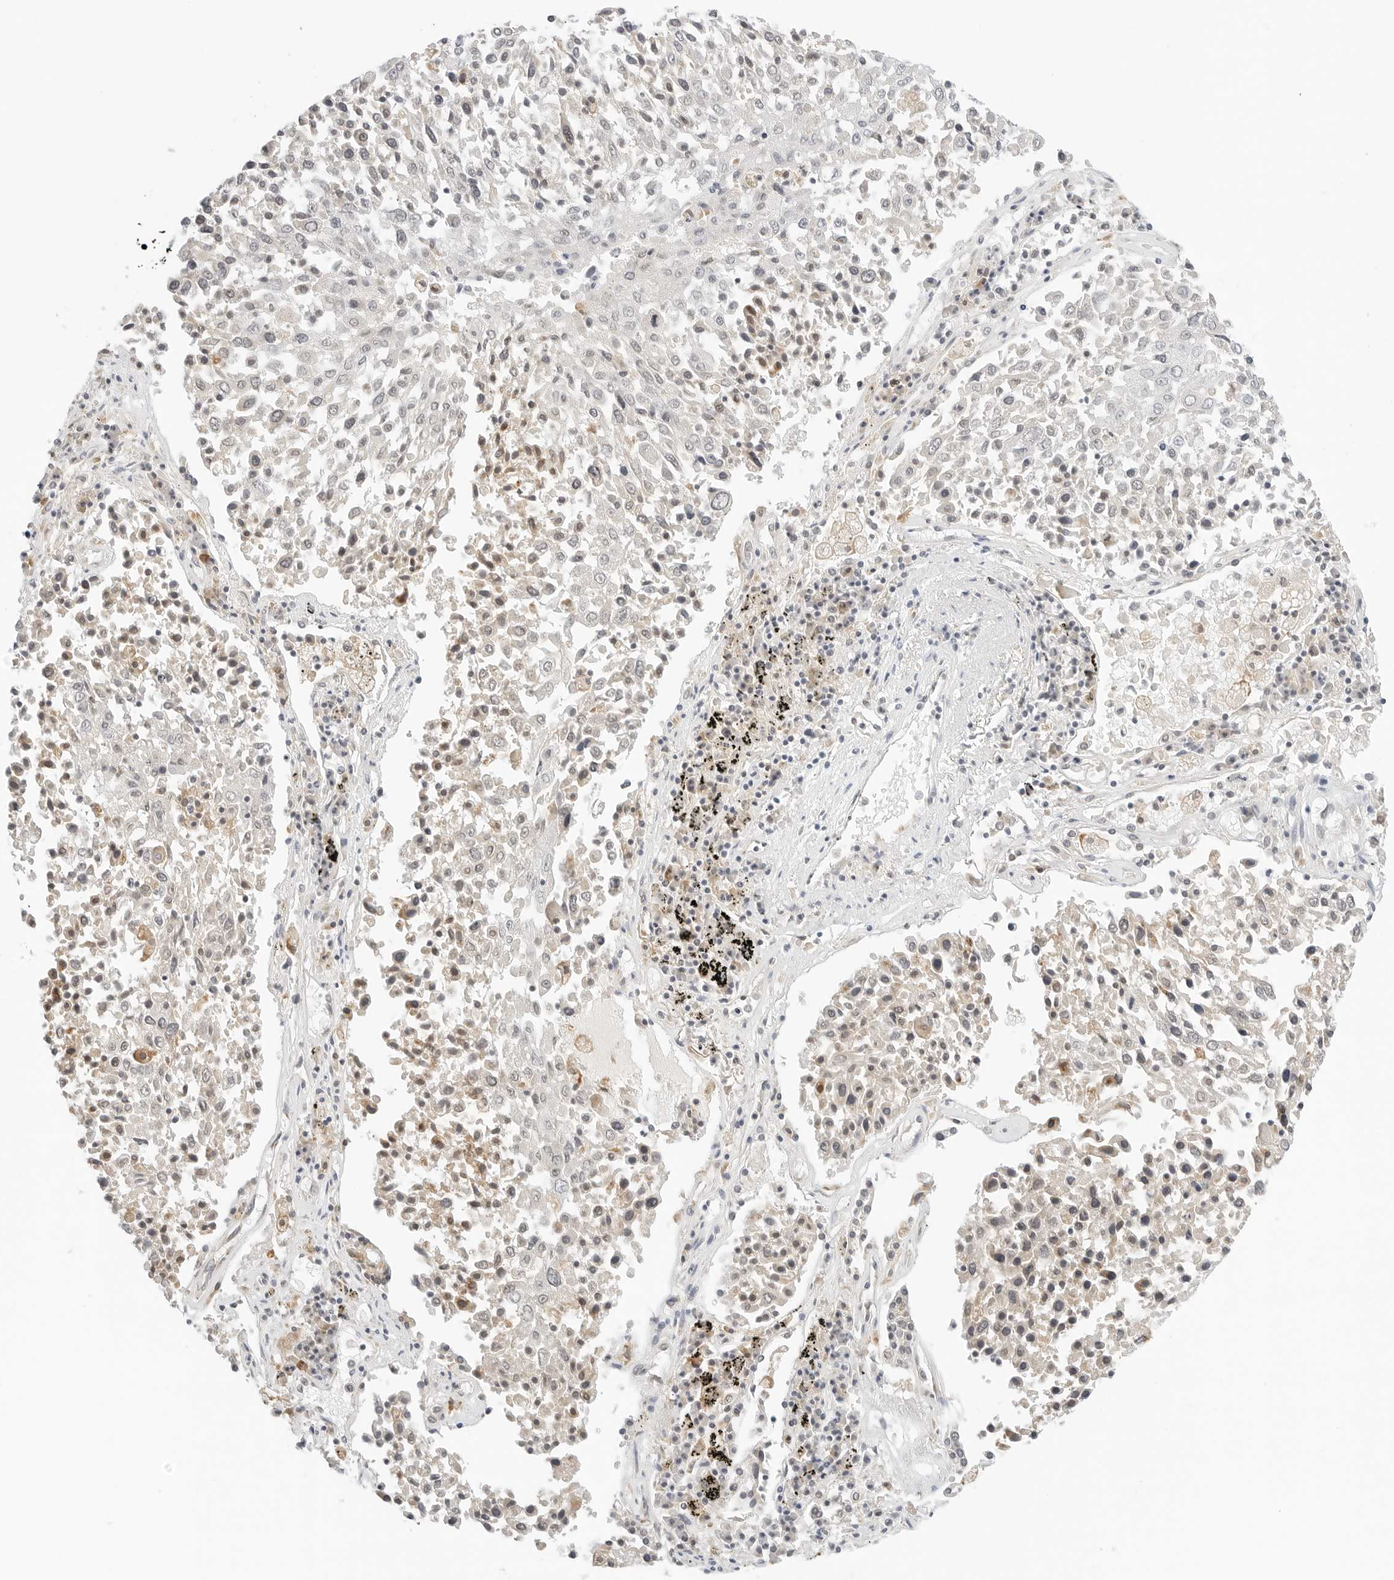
{"staining": {"intensity": "negative", "quantity": "none", "location": "none"}, "tissue": "lung cancer", "cell_type": "Tumor cells", "image_type": "cancer", "snomed": [{"axis": "morphology", "description": "Squamous cell carcinoma, NOS"}, {"axis": "topography", "description": "Lung"}], "caption": "IHC of human lung cancer (squamous cell carcinoma) shows no expression in tumor cells.", "gene": "NEO1", "patient": {"sex": "male", "age": 65}}